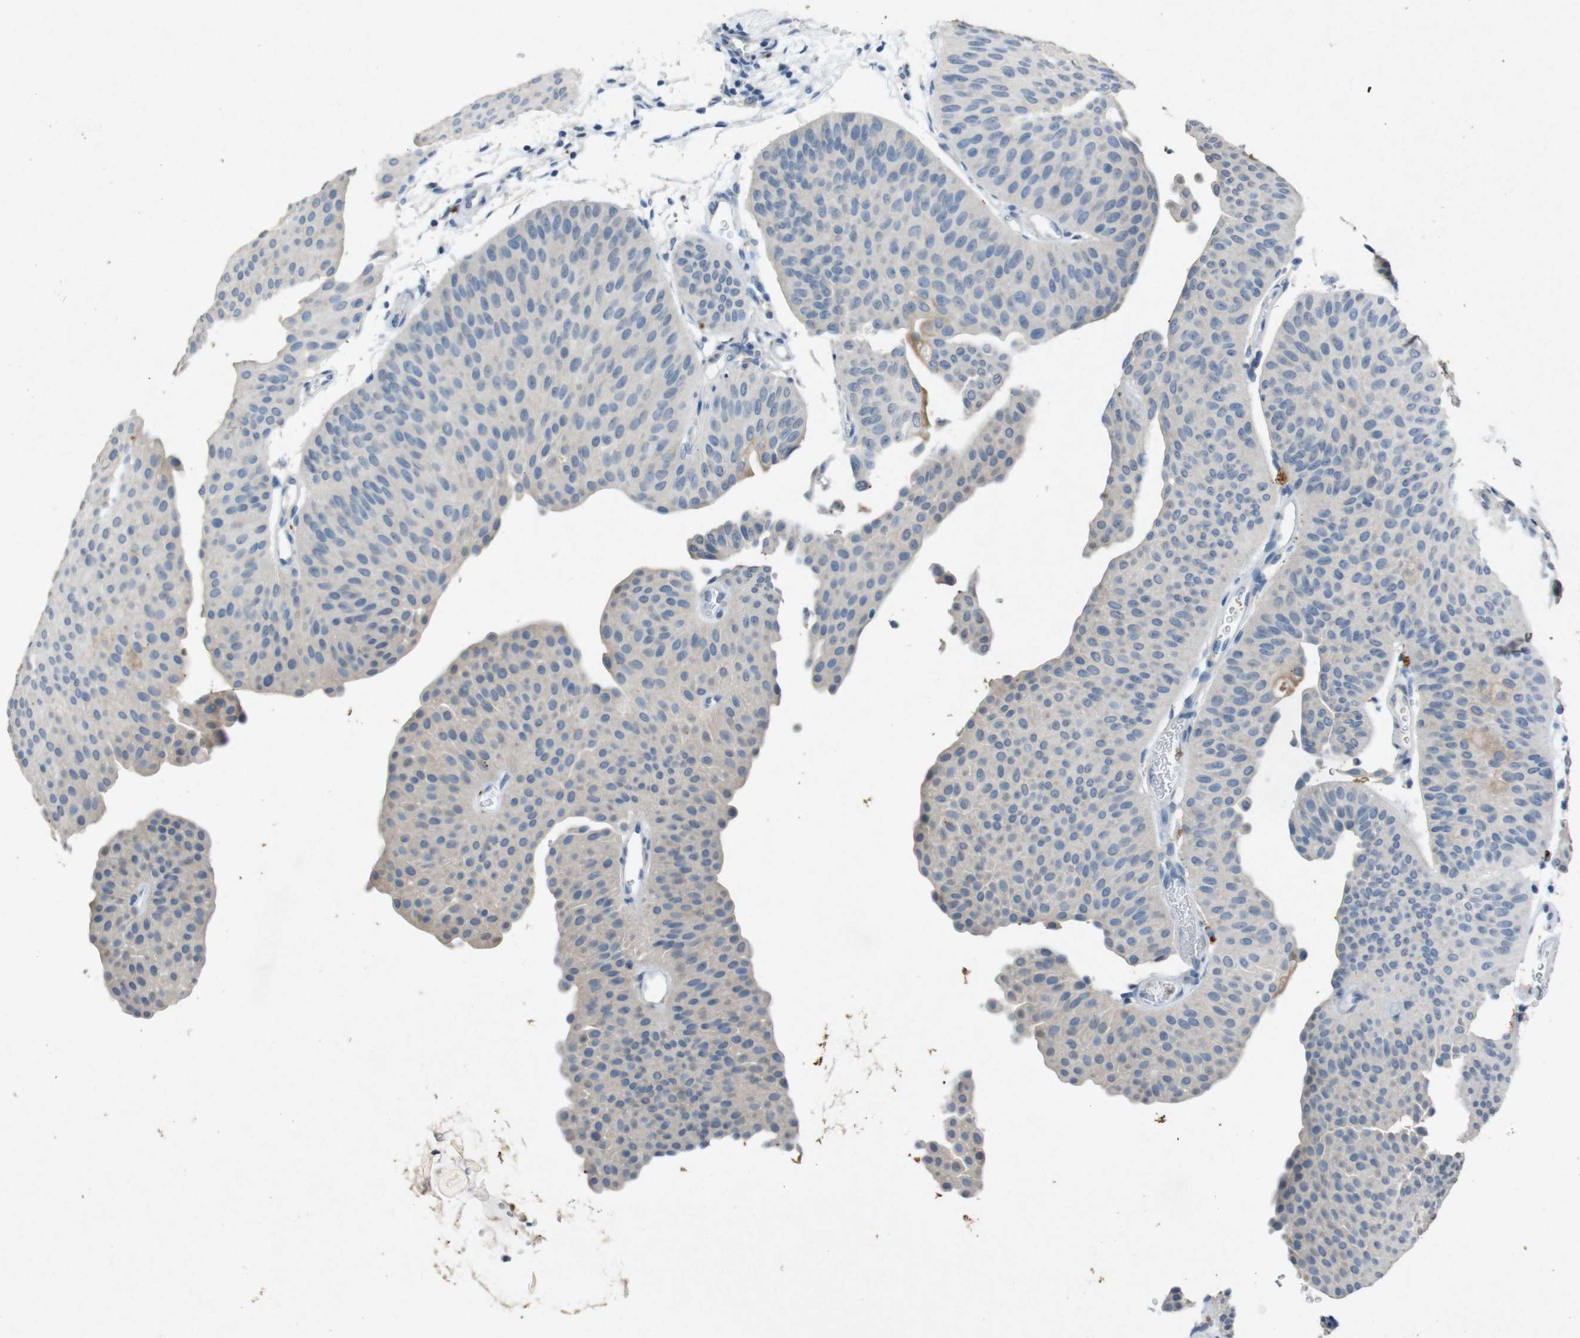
{"staining": {"intensity": "negative", "quantity": "none", "location": "none"}, "tissue": "urothelial cancer", "cell_type": "Tumor cells", "image_type": "cancer", "snomed": [{"axis": "morphology", "description": "Urothelial carcinoma, Low grade"}, {"axis": "topography", "description": "Urinary bladder"}], "caption": "This is an immunohistochemistry (IHC) micrograph of human low-grade urothelial carcinoma. There is no staining in tumor cells.", "gene": "STBD1", "patient": {"sex": "female", "age": 60}}